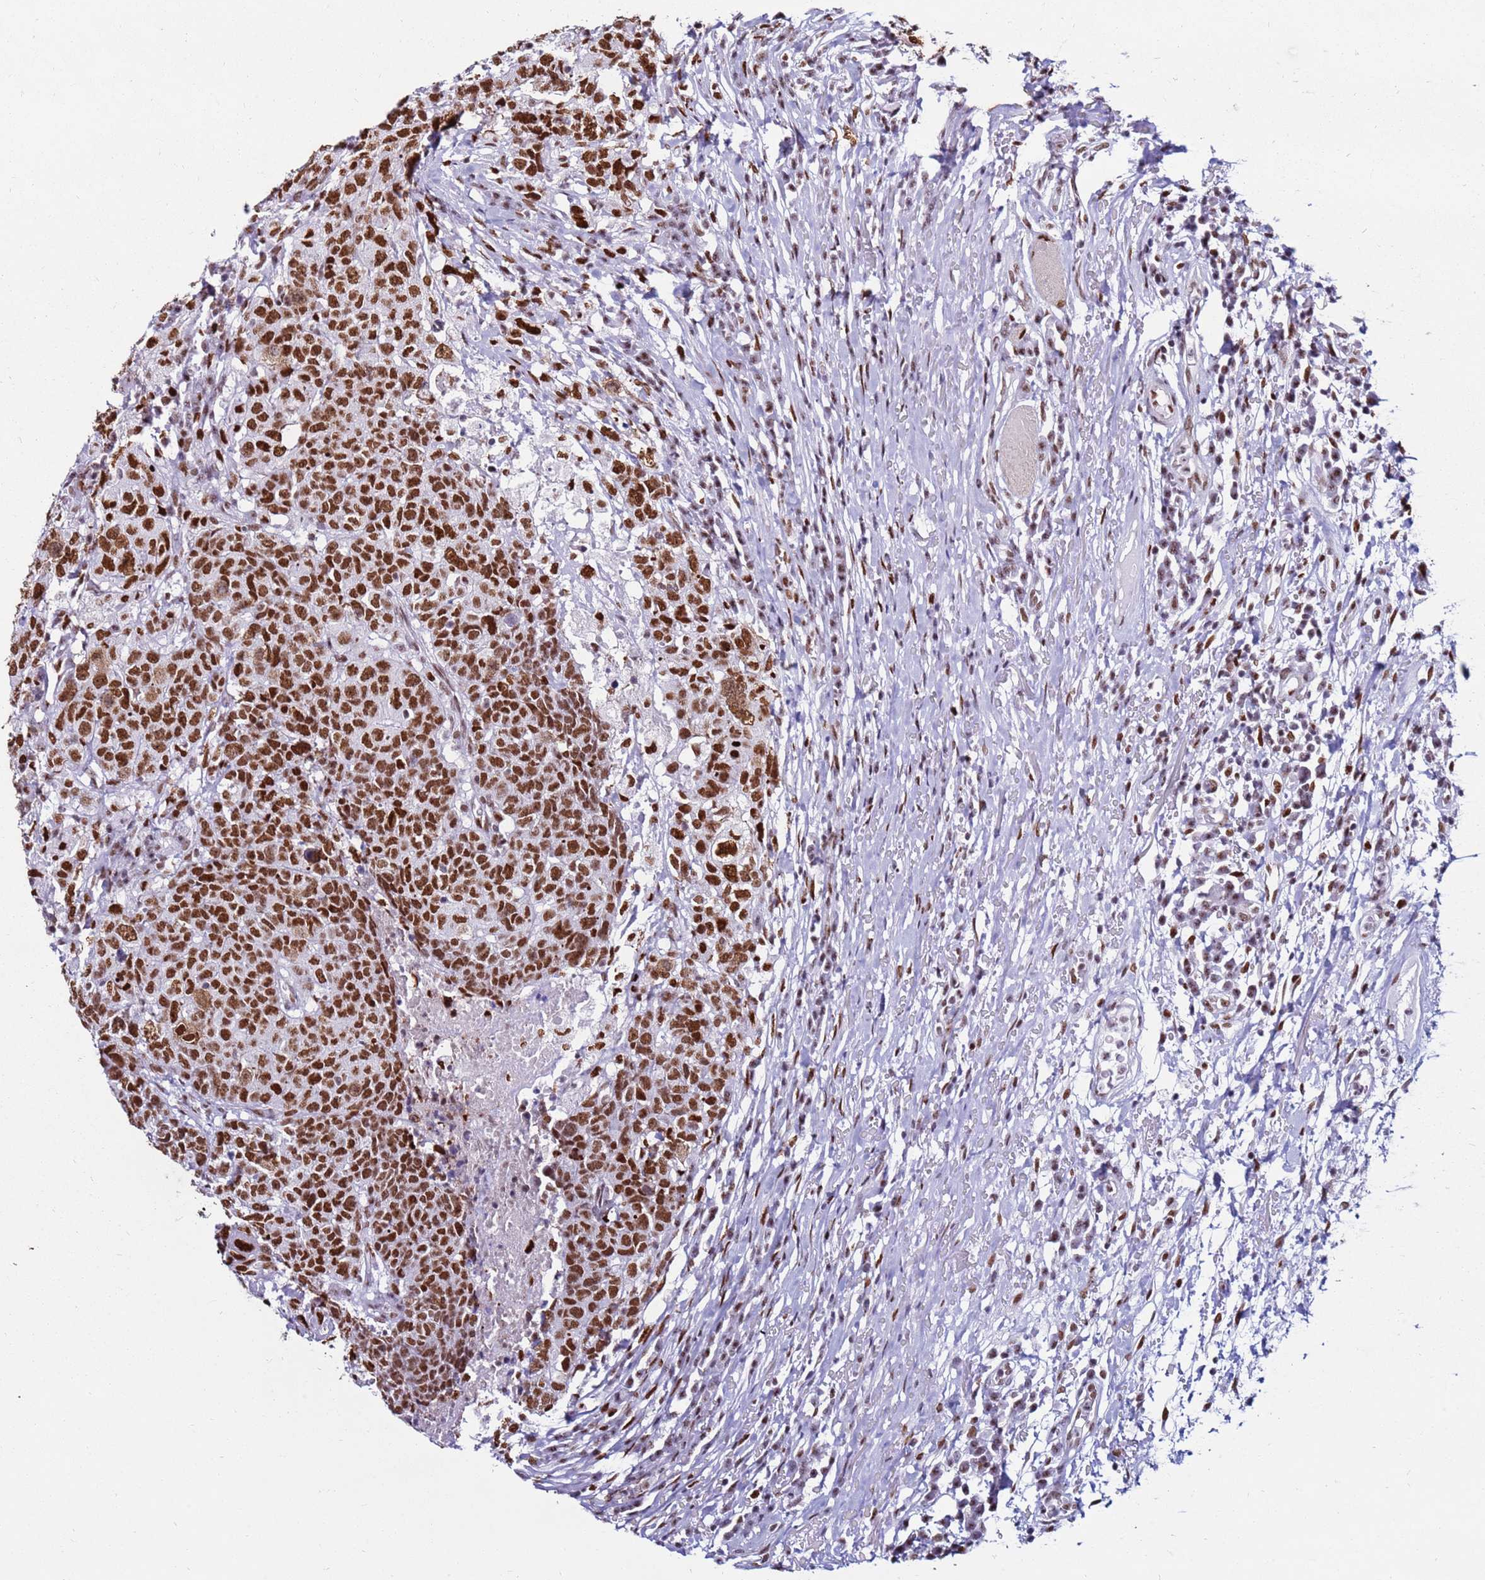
{"staining": {"intensity": "strong", "quantity": ">75%", "location": "nuclear"}, "tissue": "head and neck cancer", "cell_type": "Tumor cells", "image_type": "cancer", "snomed": [{"axis": "morphology", "description": "Normal tissue, NOS"}, {"axis": "morphology", "description": "Squamous cell carcinoma, NOS"}, {"axis": "topography", "description": "Skeletal muscle"}, {"axis": "topography", "description": "Vascular tissue"}, {"axis": "topography", "description": "Peripheral nerve tissue"}, {"axis": "topography", "description": "Head-Neck"}], "caption": "DAB immunohistochemical staining of human head and neck cancer (squamous cell carcinoma) shows strong nuclear protein positivity in about >75% of tumor cells. The protein of interest is shown in brown color, while the nuclei are stained blue.", "gene": "KPNA4", "patient": {"sex": "male", "age": 66}}